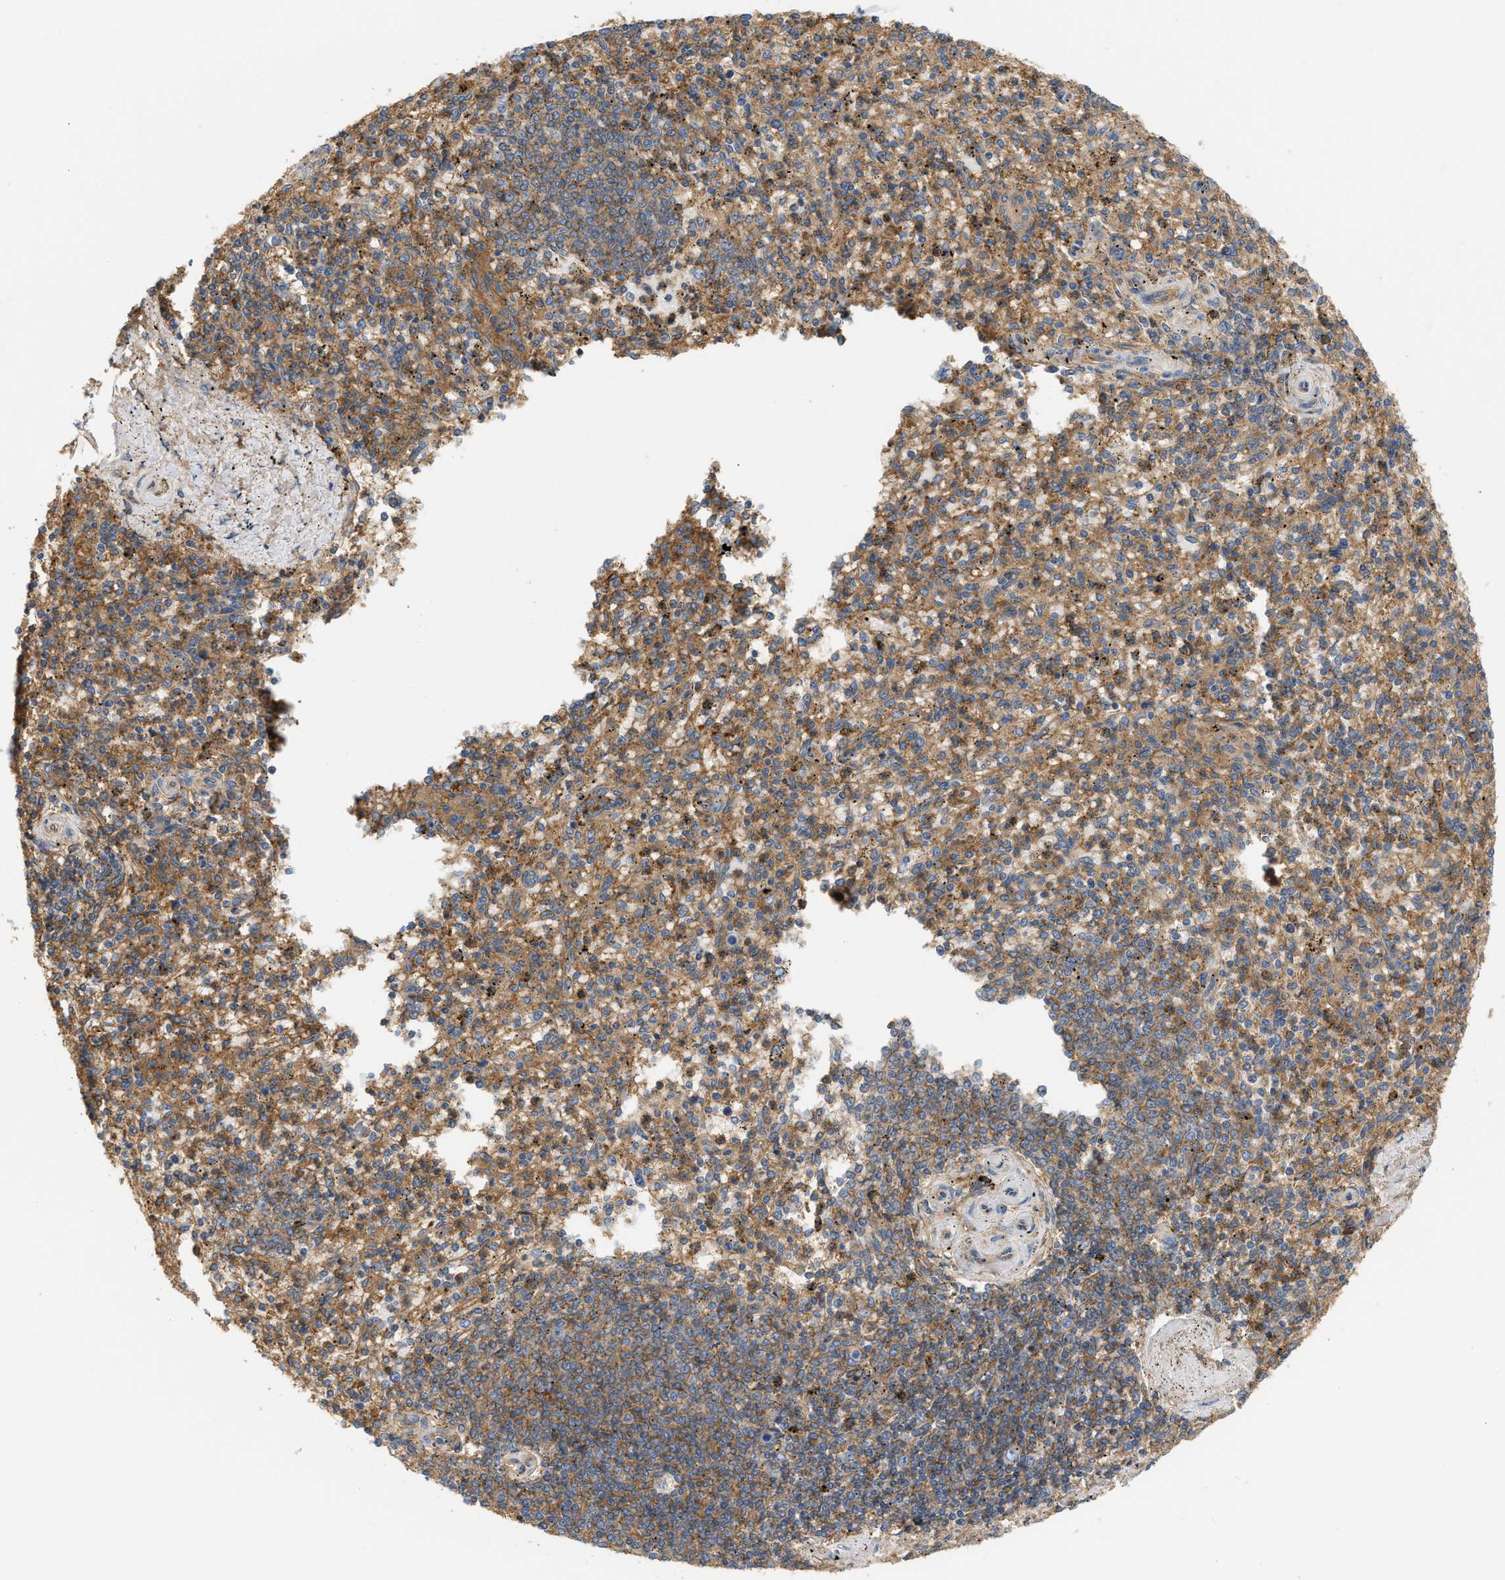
{"staining": {"intensity": "moderate", "quantity": ">75%", "location": "cytoplasmic/membranous"}, "tissue": "spleen", "cell_type": "Cells in red pulp", "image_type": "normal", "snomed": [{"axis": "morphology", "description": "Normal tissue, NOS"}, {"axis": "topography", "description": "Spleen"}], "caption": "DAB immunohistochemical staining of normal human spleen displays moderate cytoplasmic/membranous protein positivity in about >75% of cells in red pulp.", "gene": "GNB4", "patient": {"sex": "male", "age": 72}}